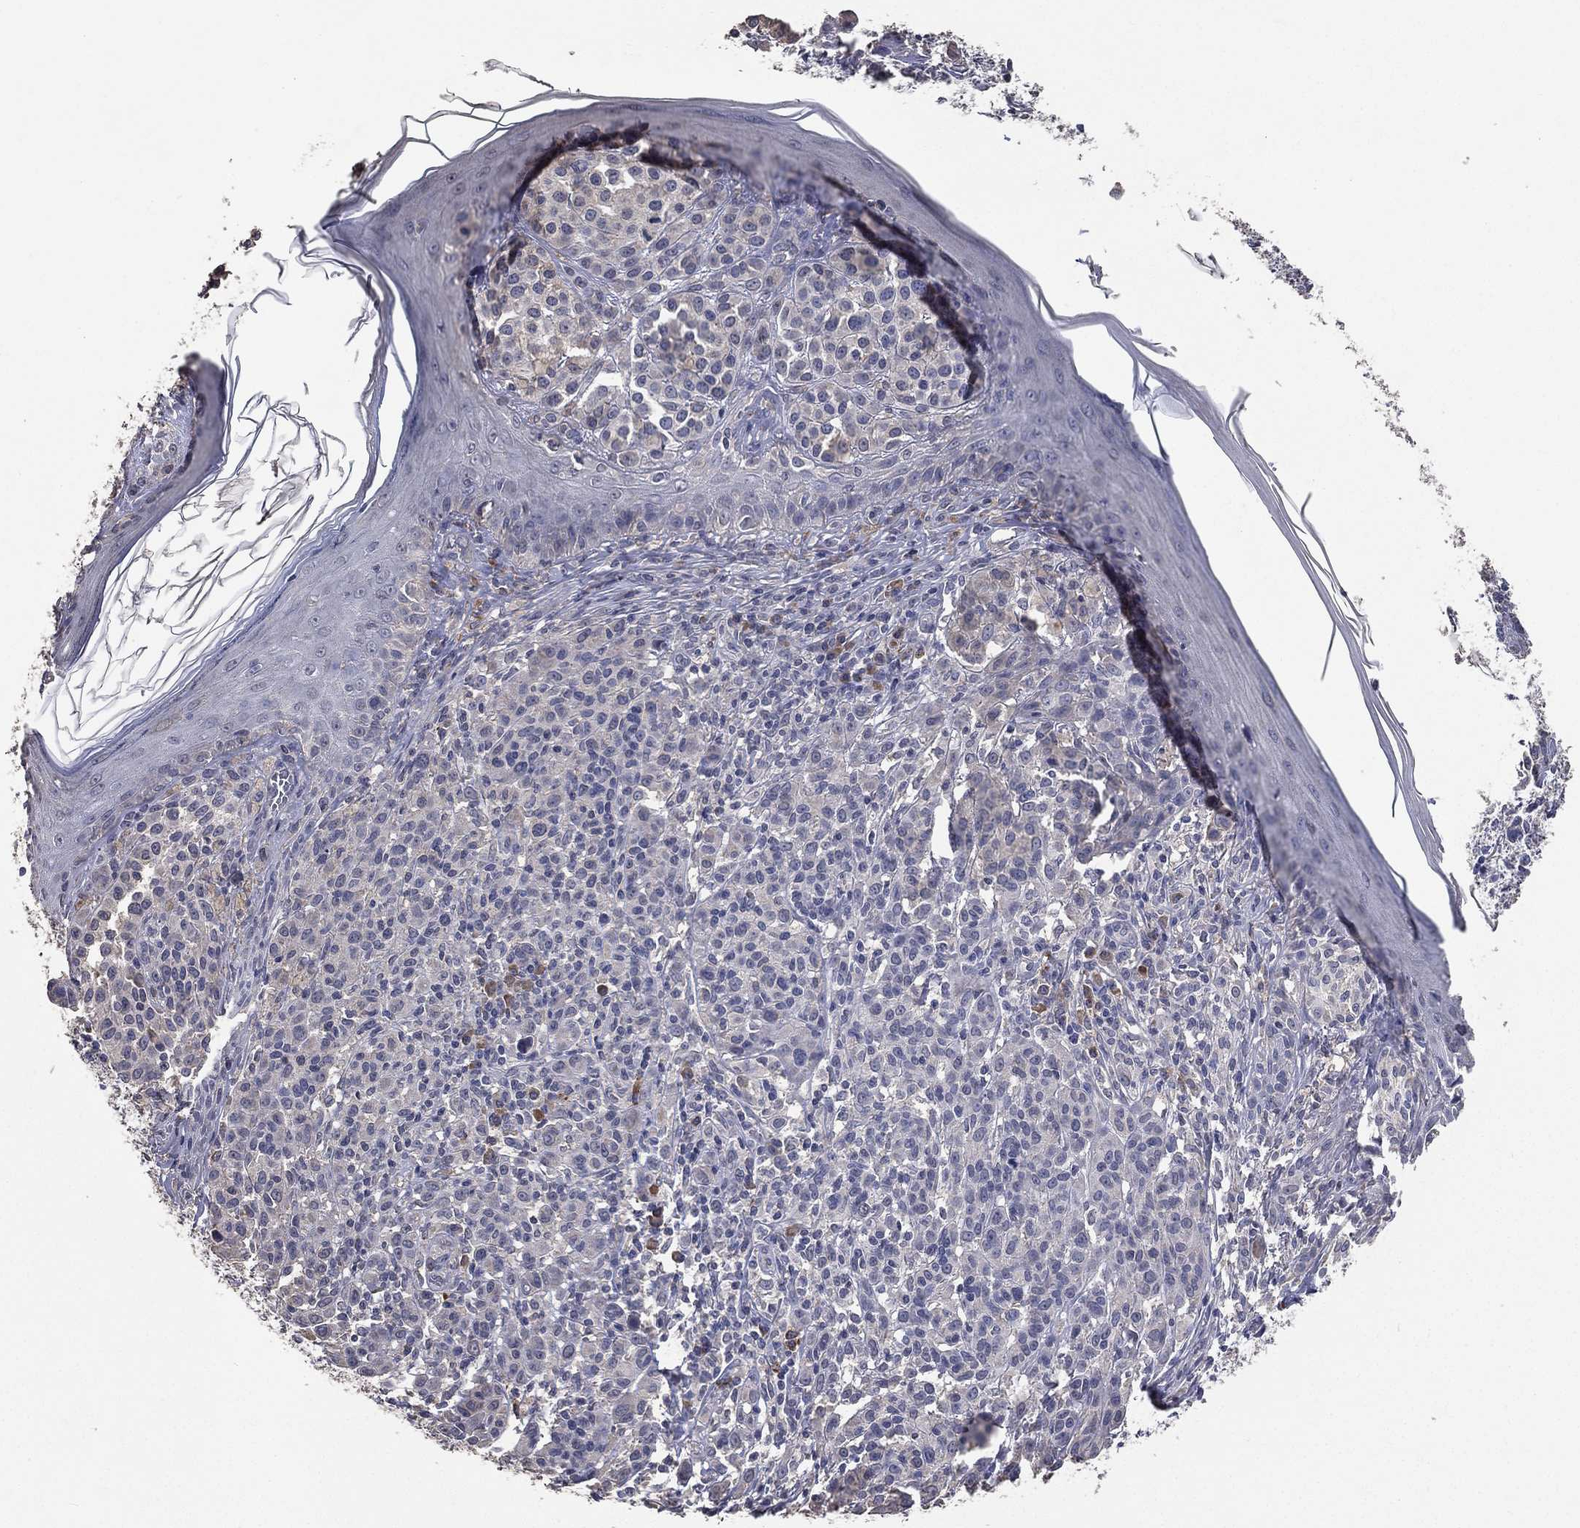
{"staining": {"intensity": "negative", "quantity": "none", "location": "none"}, "tissue": "melanoma", "cell_type": "Tumor cells", "image_type": "cancer", "snomed": [{"axis": "morphology", "description": "Malignant melanoma, NOS"}, {"axis": "topography", "description": "Skin"}], "caption": "This photomicrograph is of melanoma stained with immunohistochemistry (IHC) to label a protein in brown with the nuclei are counter-stained blue. There is no expression in tumor cells.", "gene": "SNAP25", "patient": {"sex": "male", "age": 79}}